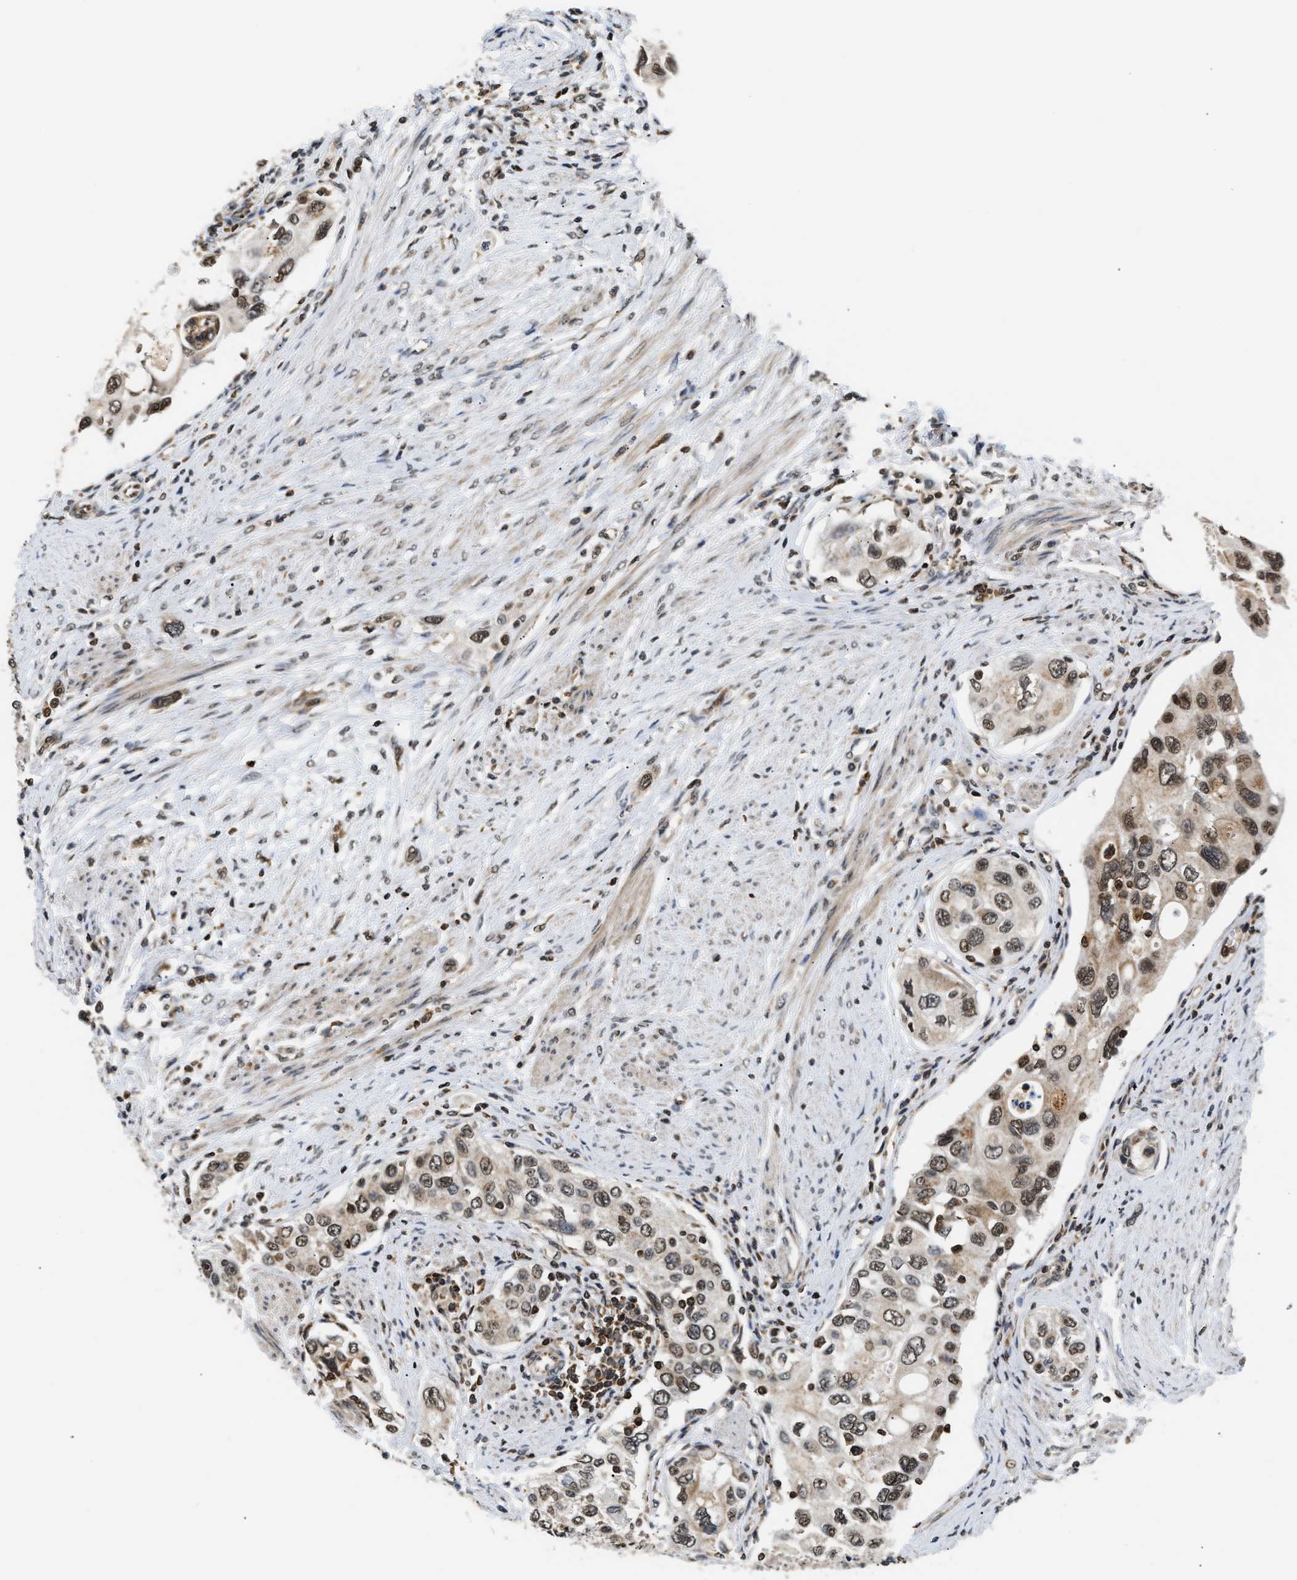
{"staining": {"intensity": "moderate", "quantity": ">75%", "location": "nuclear"}, "tissue": "urothelial cancer", "cell_type": "Tumor cells", "image_type": "cancer", "snomed": [{"axis": "morphology", "description": "Urothelial carcinoma, High grade"}, {"axis": "topography", "description": "Urinary bladder"}], "caption": "Human urothelial carcinoma (high-grade) stained with a brown dye demonstrates moderate nuclear positive staining in about >75% of tumor cells.", "gene": "STK10", "patient": {"sex": "female", "age": 56}}